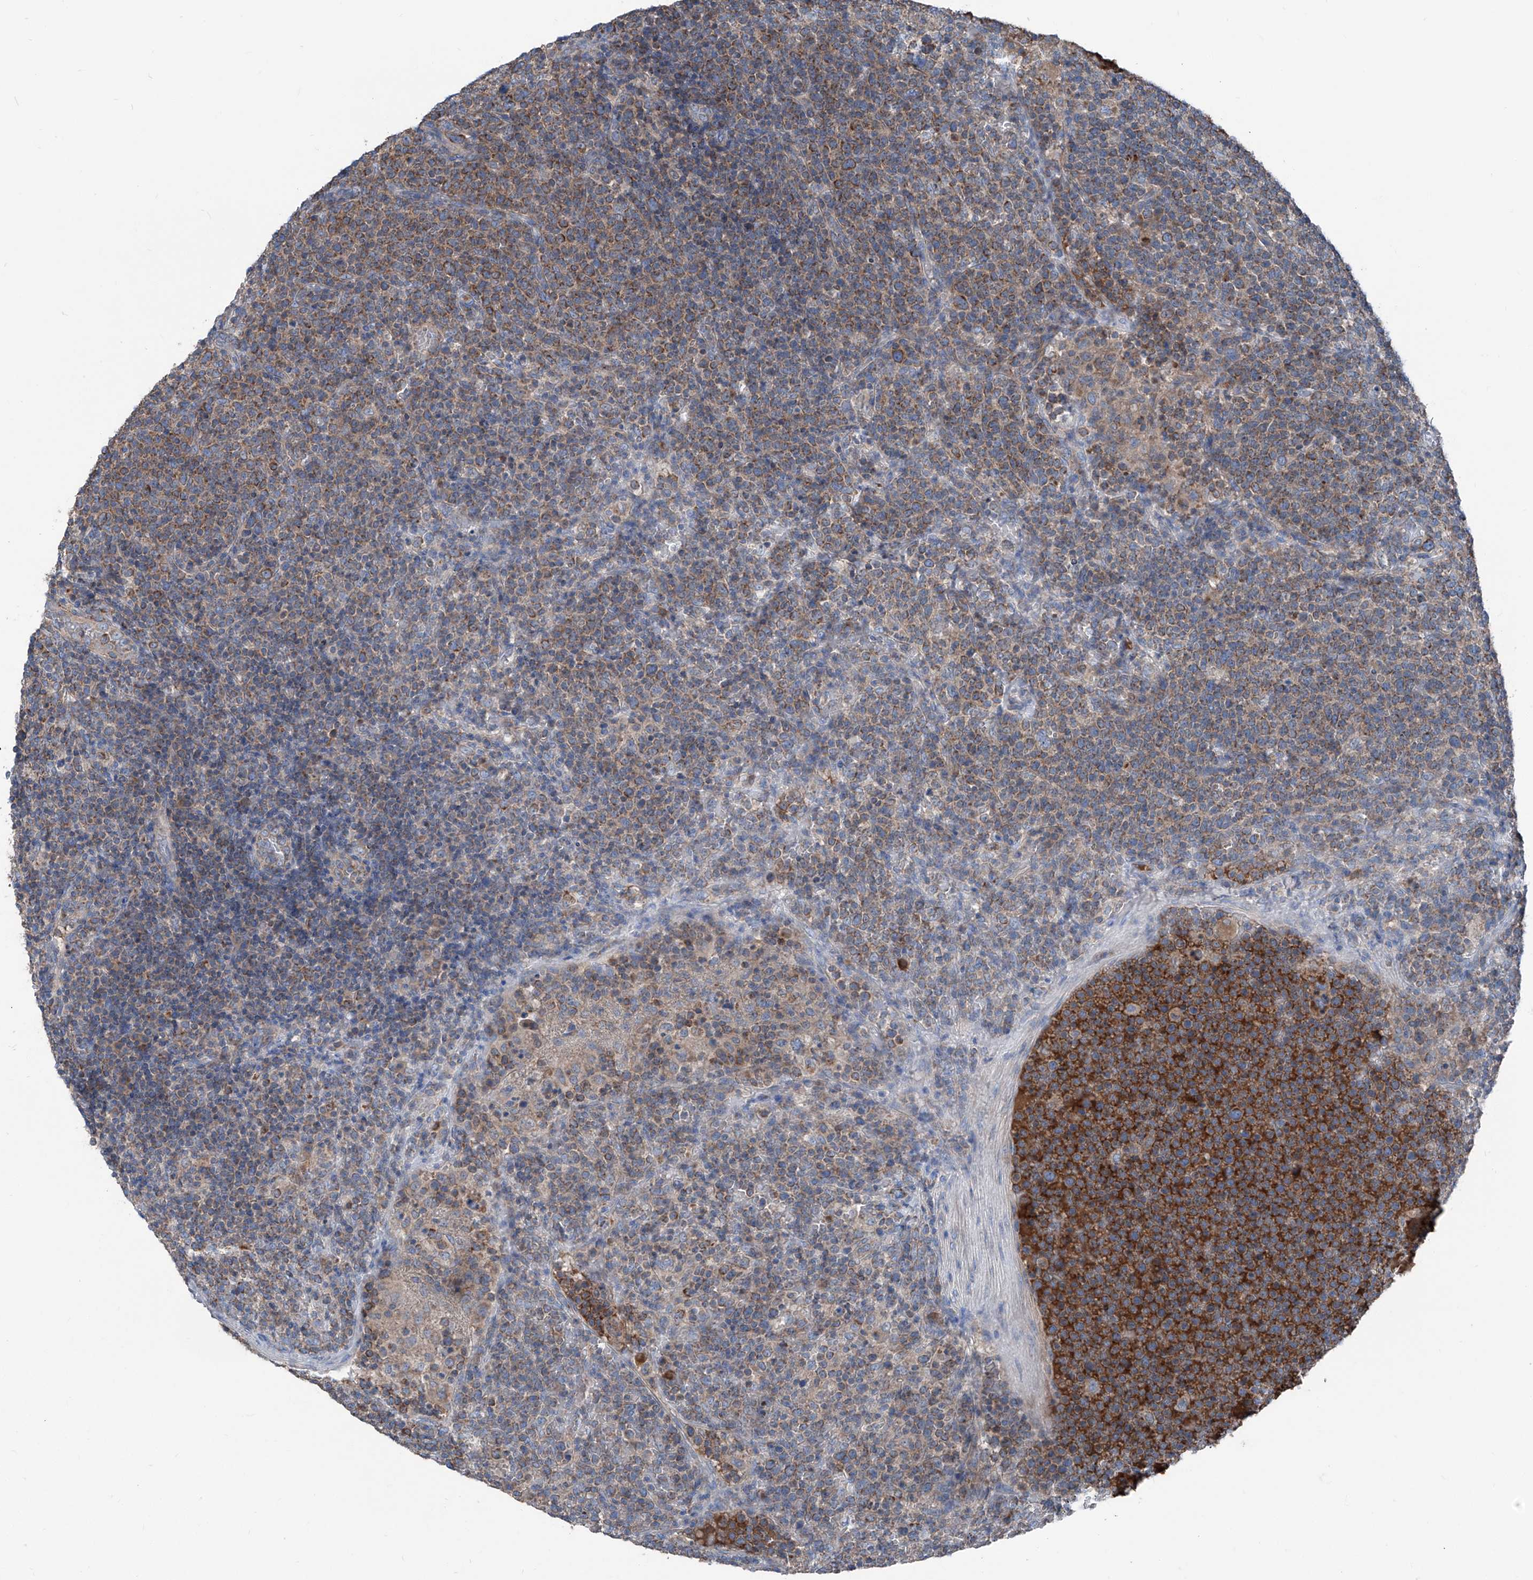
{"staining": {"intensity": "moderate", "quantity": ">75%", "location": "cytoplasmic/membranous"}, "tissue": "lymphoma", "cell_type": "Tumor cells", "image_type": "cancer", "snomed": [{"axis": "morphology", "description": "Malignant lymphoma, non-Hodgkin's type, High grade"}, {"axis": "topography", "description": "Lymph node"}], "caption": "The immunohistochemical stain labels moderate cytoplasmic/membranous positivity in tumor cells of malignant lymphoma, non-Hodgkin's type (high-grade) tissue. The protein of interest is stained brown, and the nuclei are stained in blue (DAB (3,3'-diaminobenzidine) IHC with brightfield microscopy, high magnification).", "gene": "GPAT3", "patient": {"sex": "male", "age": 61}}